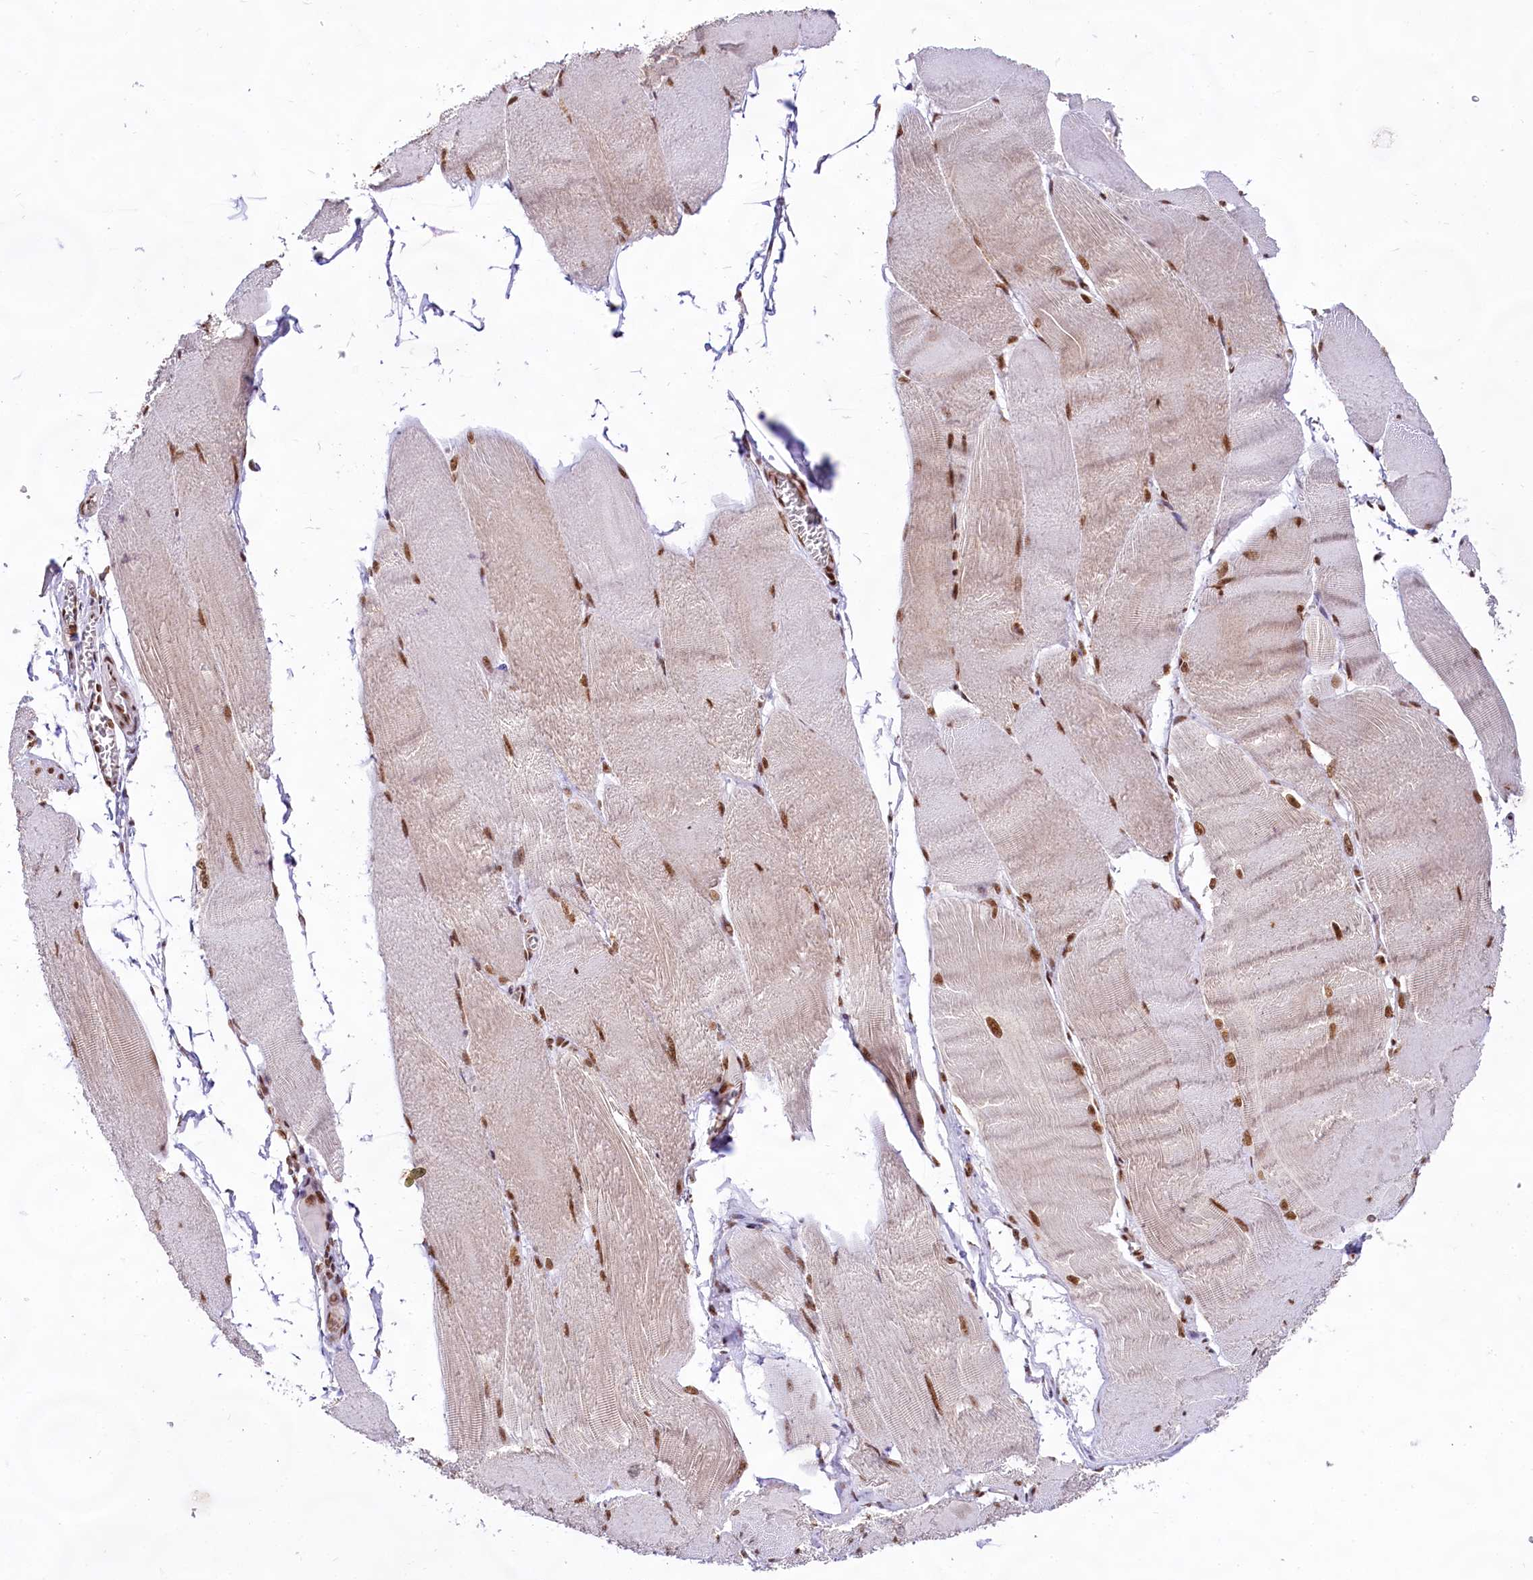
{"staining": {"intensity": "moderate", "quantity": ">75%", "location": "cytoplasmic/membranous,nuclear"}, "tissue": "skeletal muscle", "cell_type": "Myocytes", "image_type": "normal", "snomed": [{"axis": "morphology", "description": "Normal tissue, NOS"}, {"axis": "morphology", "description": "Basal cell carcinoma"}, {"axis": "topography", "description": "Skeletal muscle"}], "caption": "The histopathology image shows a brown stain indicating the presence of a protein in the cytoplasmic/membranous,nuclear of myocytes in skeletal muscle.", "gene": "HIRA", "patient": {"sex": "female", "age": 64}}